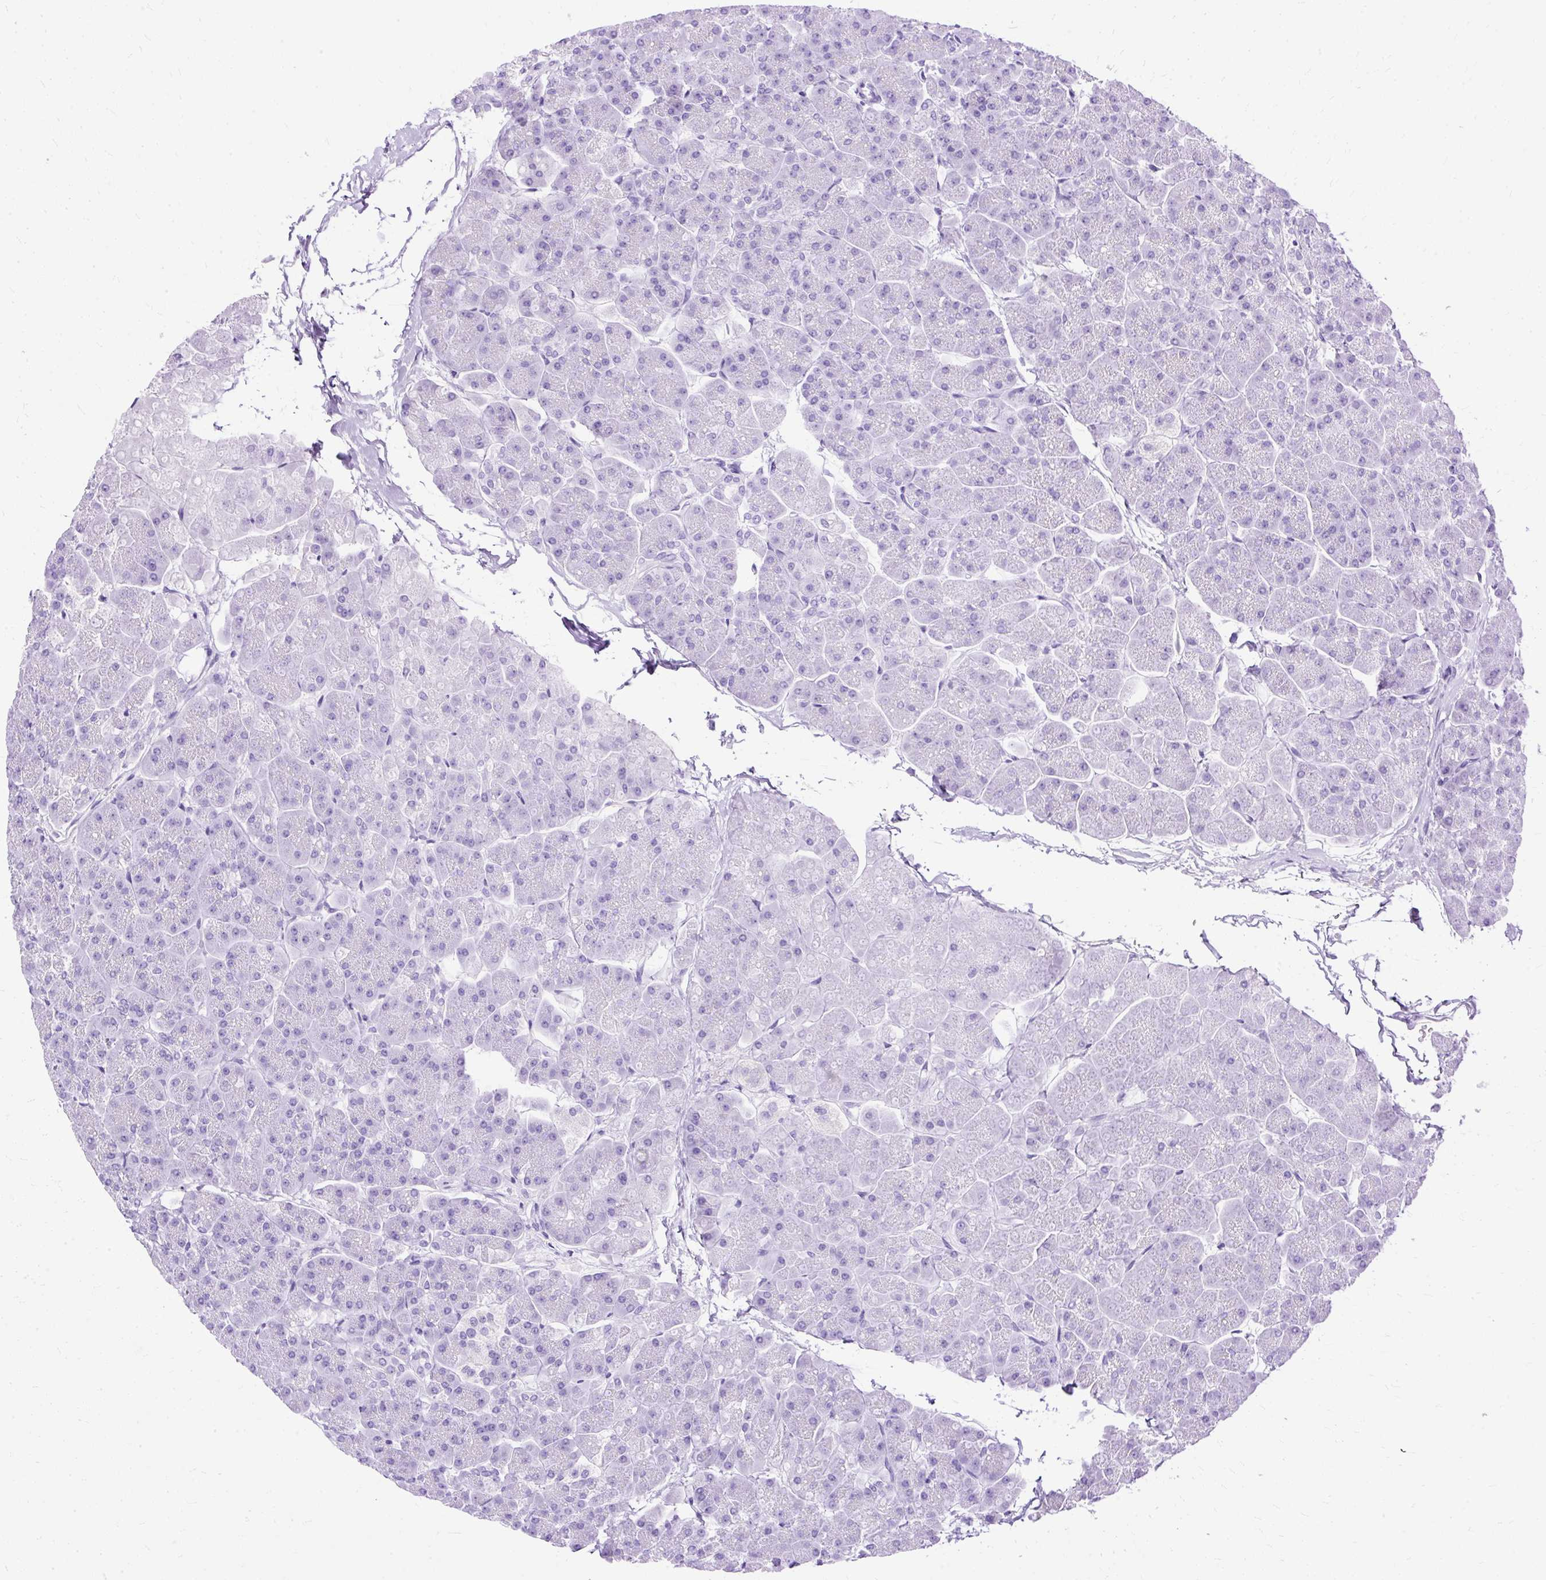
{"staining": {"intensity": "negative", "quantity": "none", "location": "none"}, "tissue": "pancreas", "cell_type": "Exocrine glandular cells", "image_type": "normal", "snomed": [{"axis": "morphology", "description": "Normal tissue, NOS"}, {"axis": "topography", "description": "Pancreas"}, {"axis": "topography", "description": "Peripheral nerve tissue"}], "caption": "A high-resolution histopathology image shows immunohistochemistry (IHC) staining of unremarkable pancreas, which shows no significant expression in exocrine glandular cells.", "gene": "SLC8A2", "patient": {"sex": "male", "age": 54}}